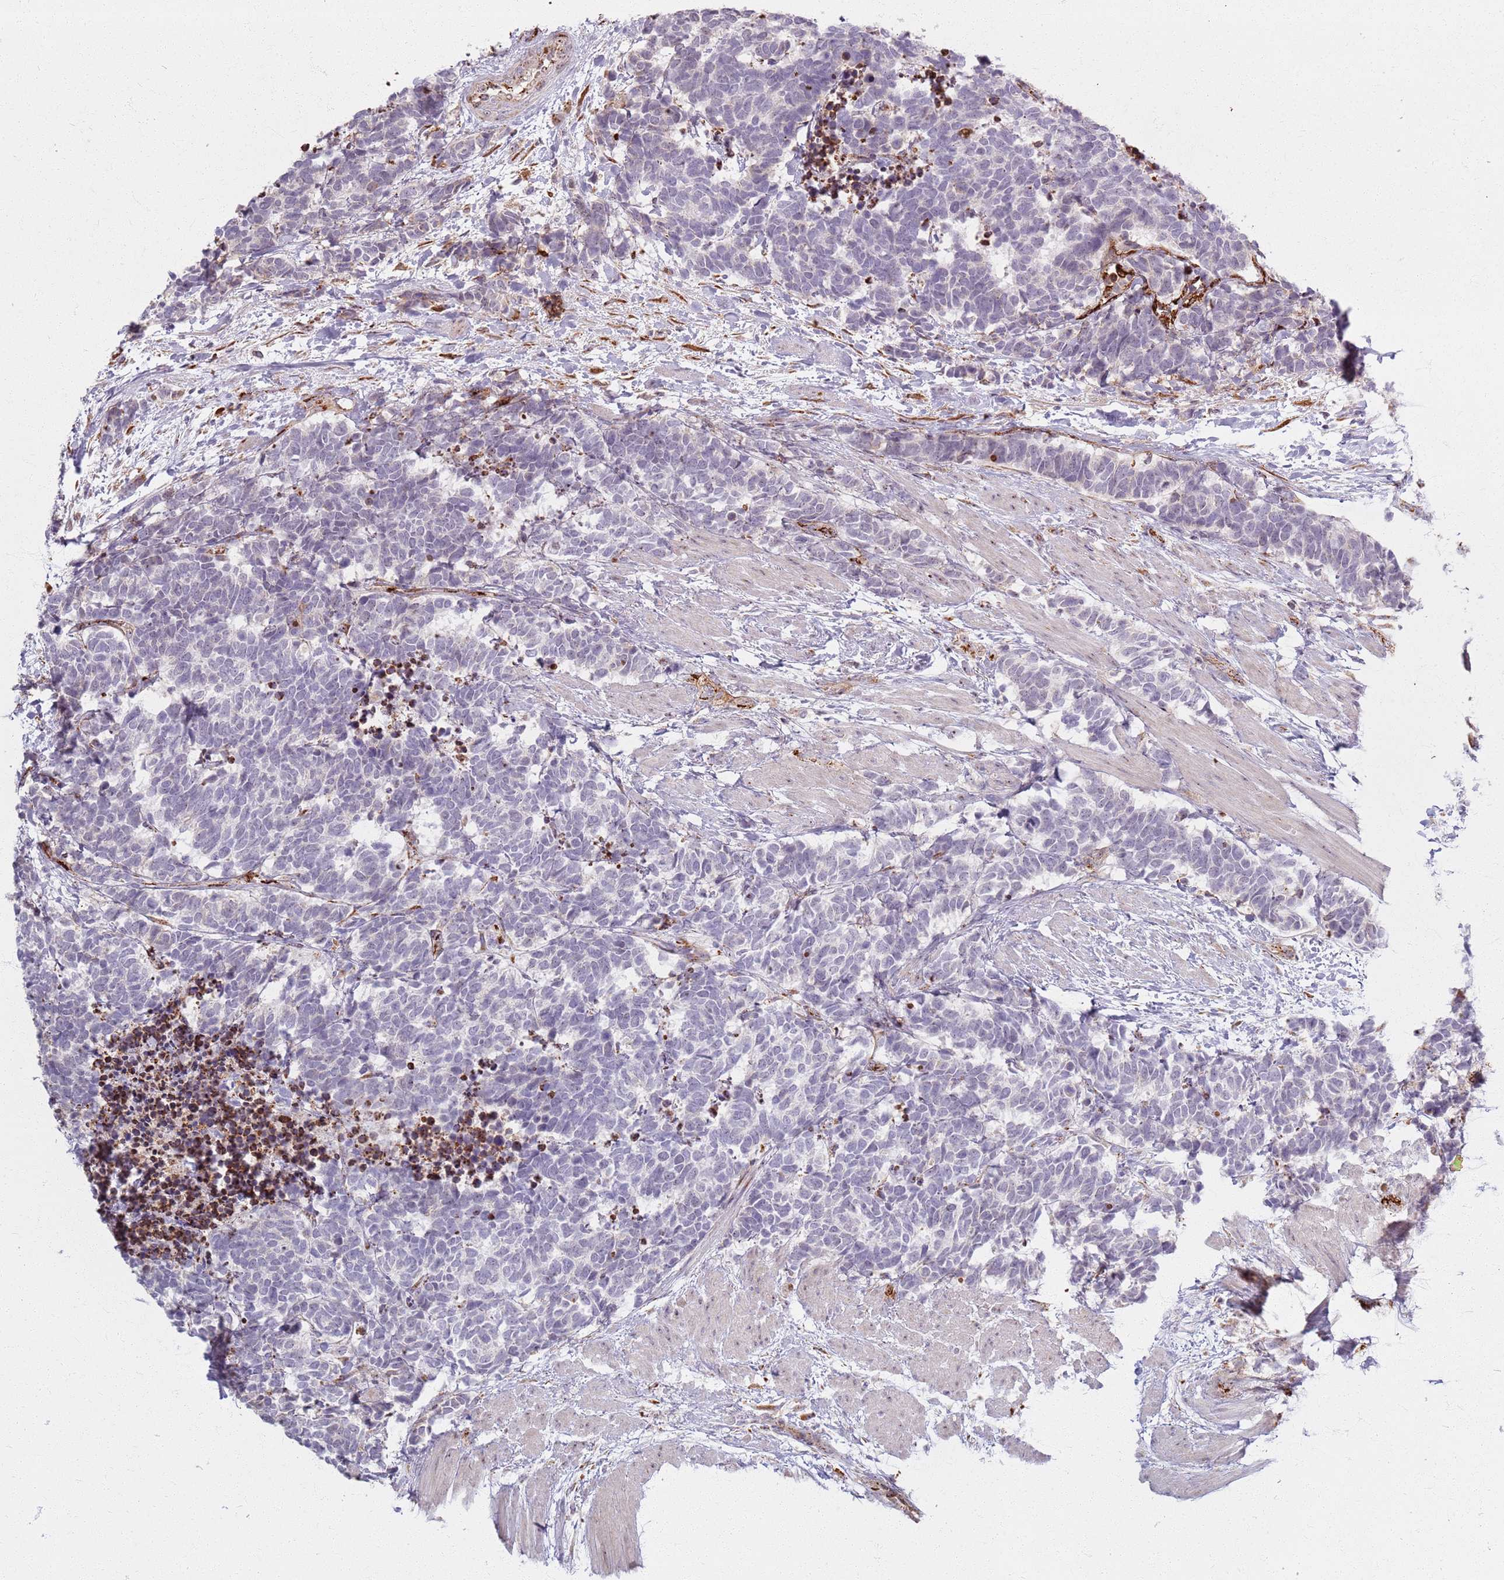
{"staining": {"intensity": "negative", "quantity": "none", "location": "none"}, "tissue": "carcinoid", "cell_type": "Tumor cells", "image_type": "cancer", "snomed": [{"axis": "morphology", "description": "Carcinoma, NOS"}, {"axis": "morphology", "description": "Carcinoid, malignant, NOS"}, {"axis": "topography", "description": "Prostate"}], "caption": "DAB immunohistochemical staining of carcinoid displays no significant expression in tumor cells.", "gene": "KRI1", "patient": {"sex": "male", "age": 57}}